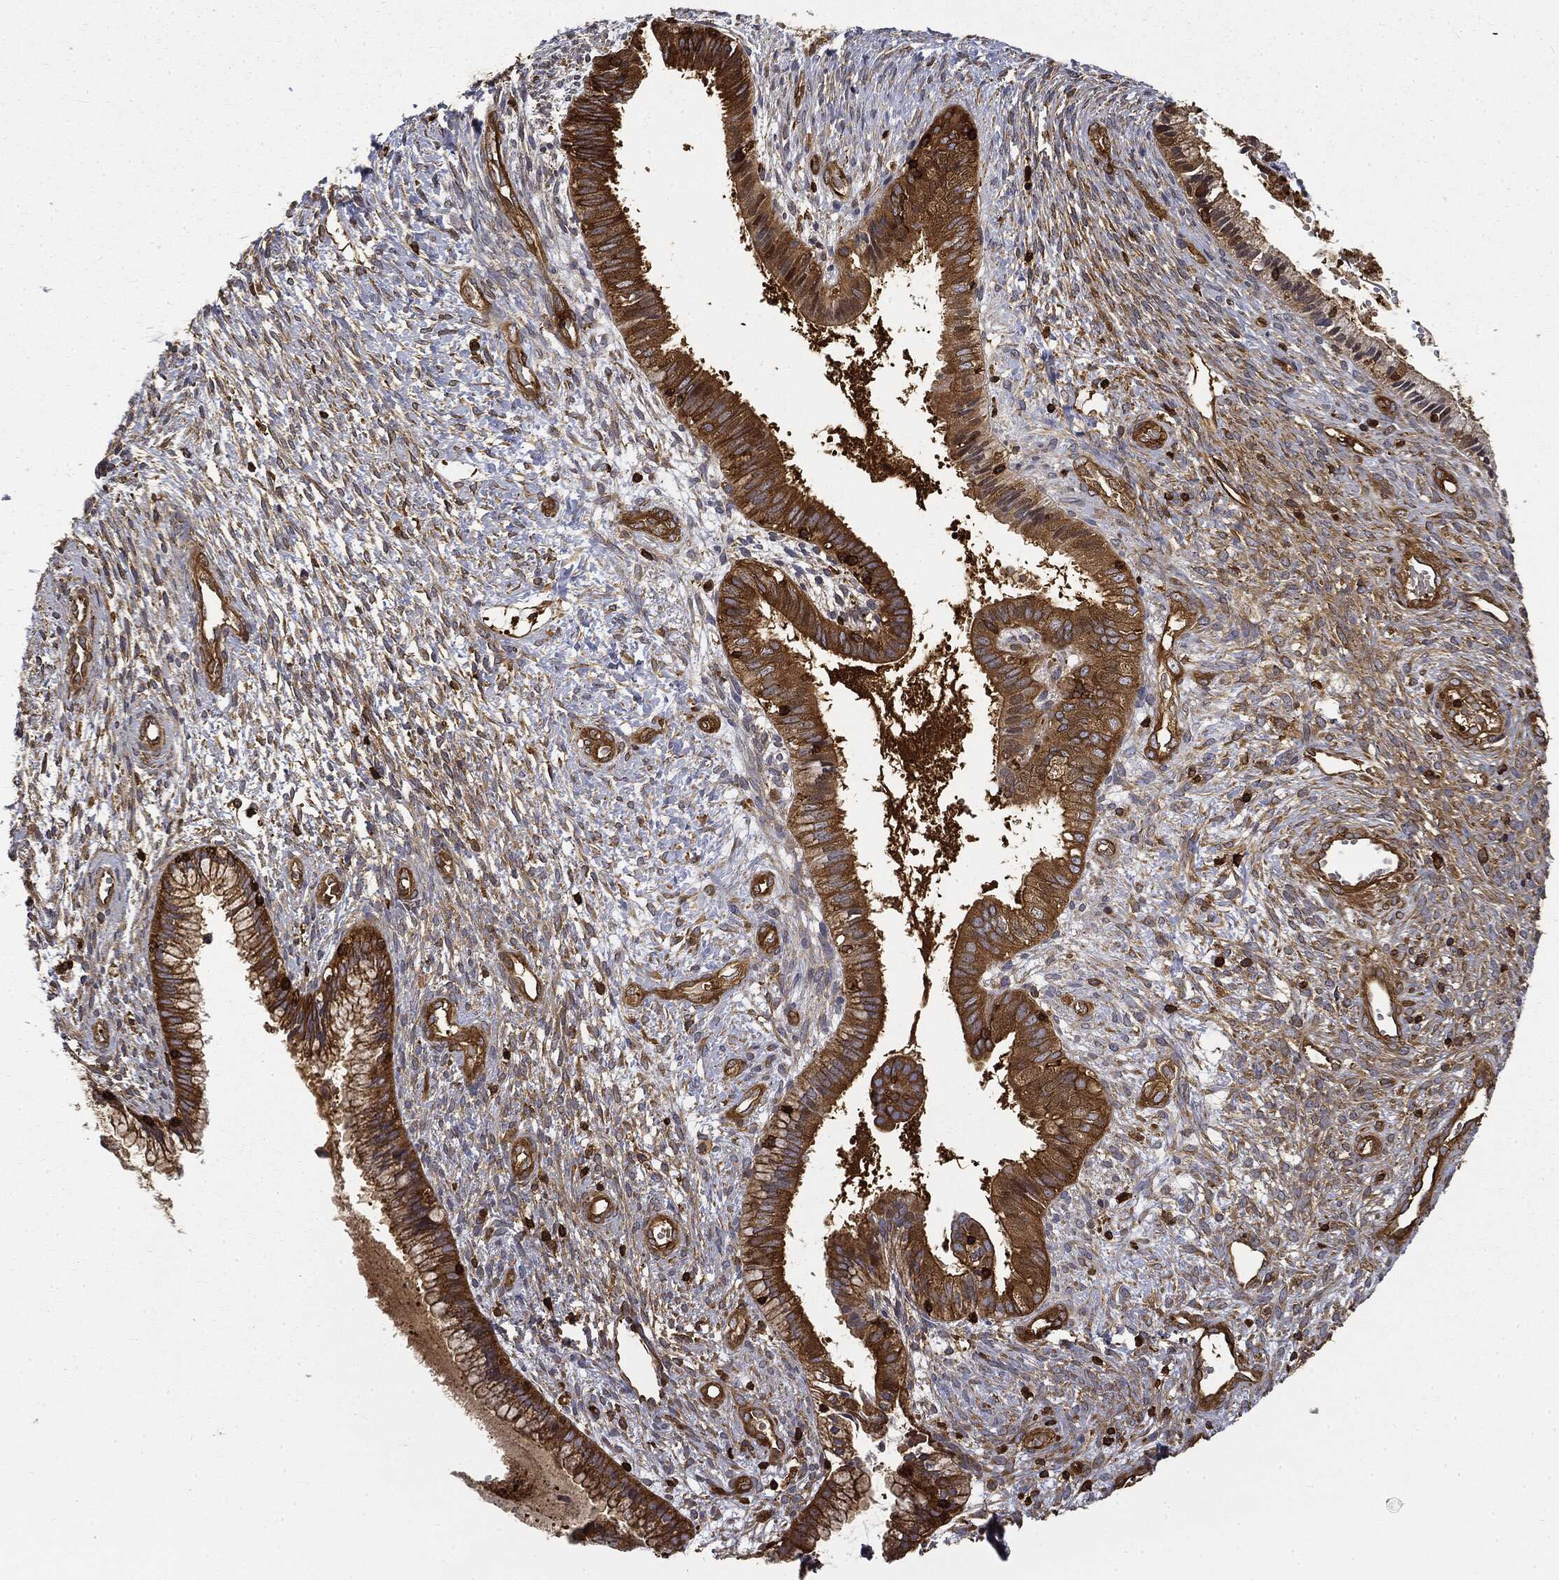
{"staining": {"intensity": "strong", "quantity": ">75%", "location": "cytoplasmic/membranous"}, "tissue": "cervical cancer", "cell_type": "Tumor cells", "image_type": "cancer", "snomed": [{"axis": "morphology", "description": "Normal tissue, NOS"}, {"axis": "morphology", "description": "Squamous cell carcinoma, NOS"}, {"axis": "topography", "description": "Cervix"}], "caption": "Approximately >75% of tumor cells in human cervical squamous cell carcinoma exhibit strong cytoplasmic/membranous protein staining as visualized by brown immunohistochemical staining.", "gene": "WDR1", "patient": {"sex": "female", "age": 39}}